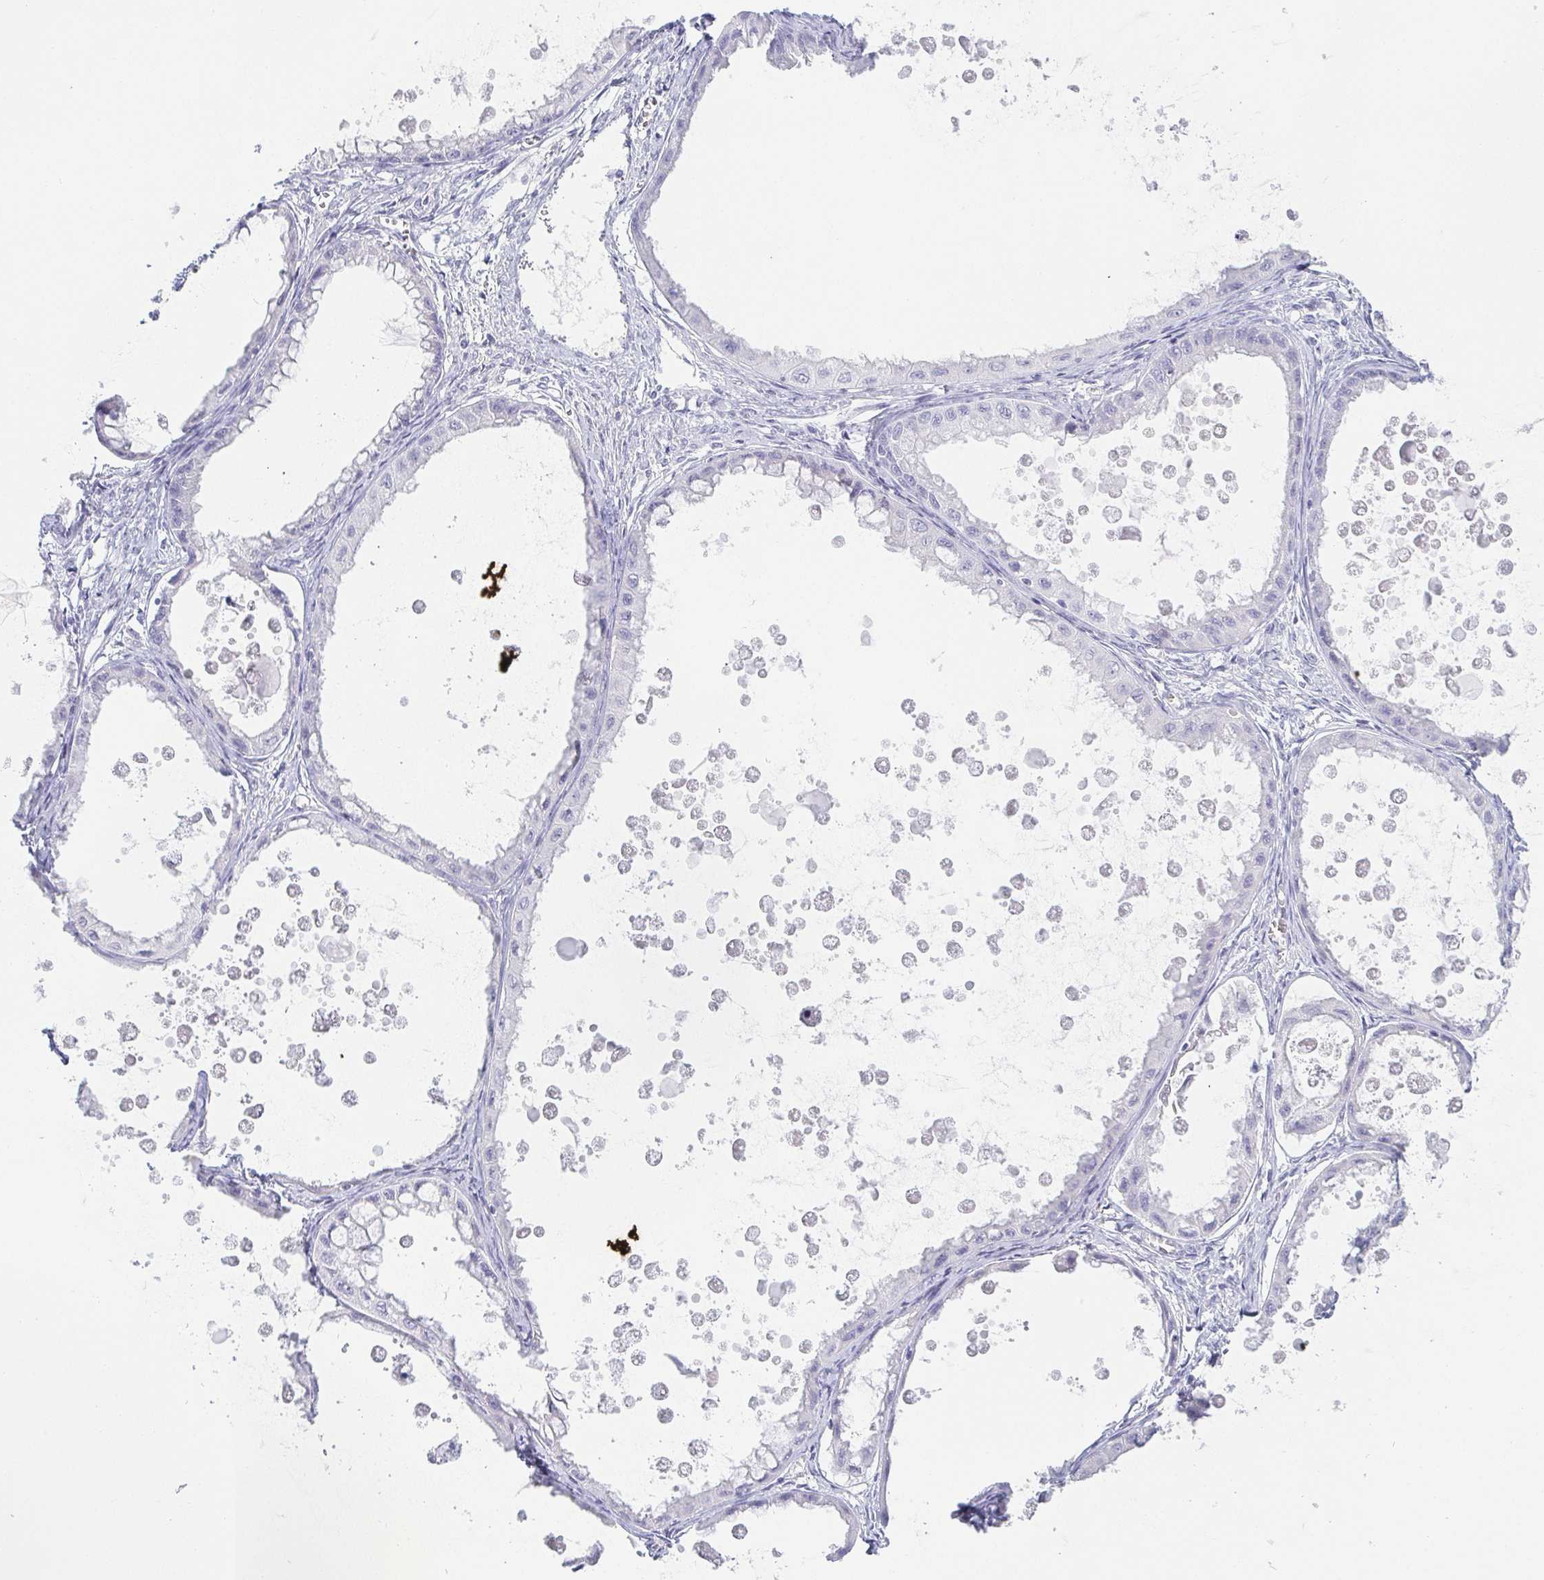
{"staining": {"intensity": "negative", "quantity": "none", "location": "none"}, "tissue": "ovarian cancer", "cell_type": "Tumor cells", "image_type": "cancer", "snomed": [{"axis": "morphology", "description": "Cystadenocarcinoma, mucinous, NOS"}, {"axis": "topography", "description": "Ovary"}], "caption": "This is a micrograph of immunohistochemistry (IHC) staining of ovarian cancer, which shows no positivity in tumor cells.", "gene": "PRR27", "patient": {"sex": "female", "age": 64}}